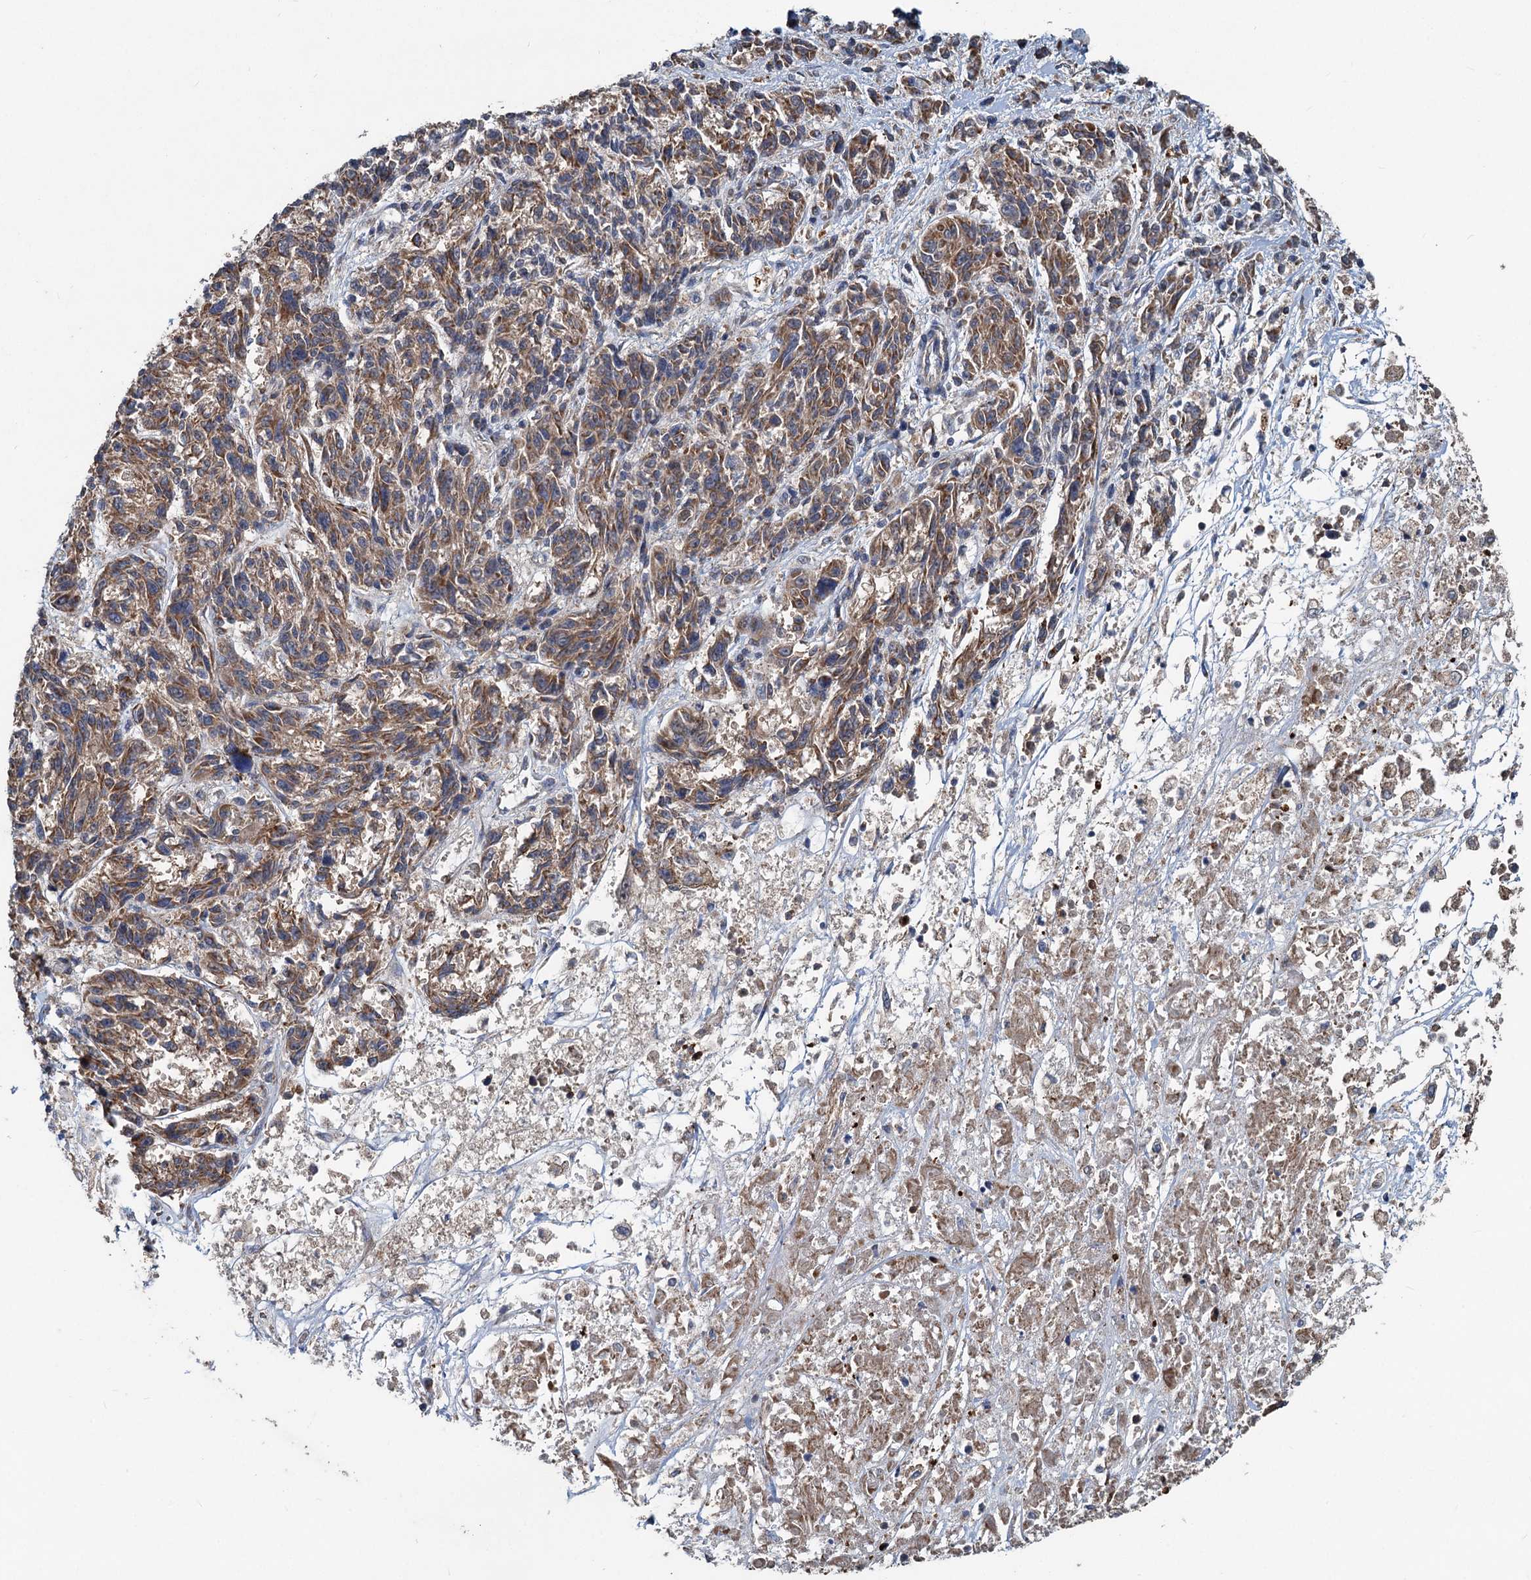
{"staining": {"intensity": "moderate", "quantity": ">75%", "location": "cytoplasmic/membranous"}, "tissue": "melanoma", "cell_type": "Tumor cells", "image_type": "cancer", "snomed": [{"axis": "morphology", "description": "Malignant melanoma, NOS"}, {"axis": "topography", "description": "Skin"}], "caption": "Brown immunohistochemical staining in melanoma exhibits moderate cytoplasmic/membranous staining in approximately >75% of tumor cells. (IHC, brightfield microscopy, high magnification).", "gene": "OTUB1", "patient": {"sex": "male", "age": 53}}